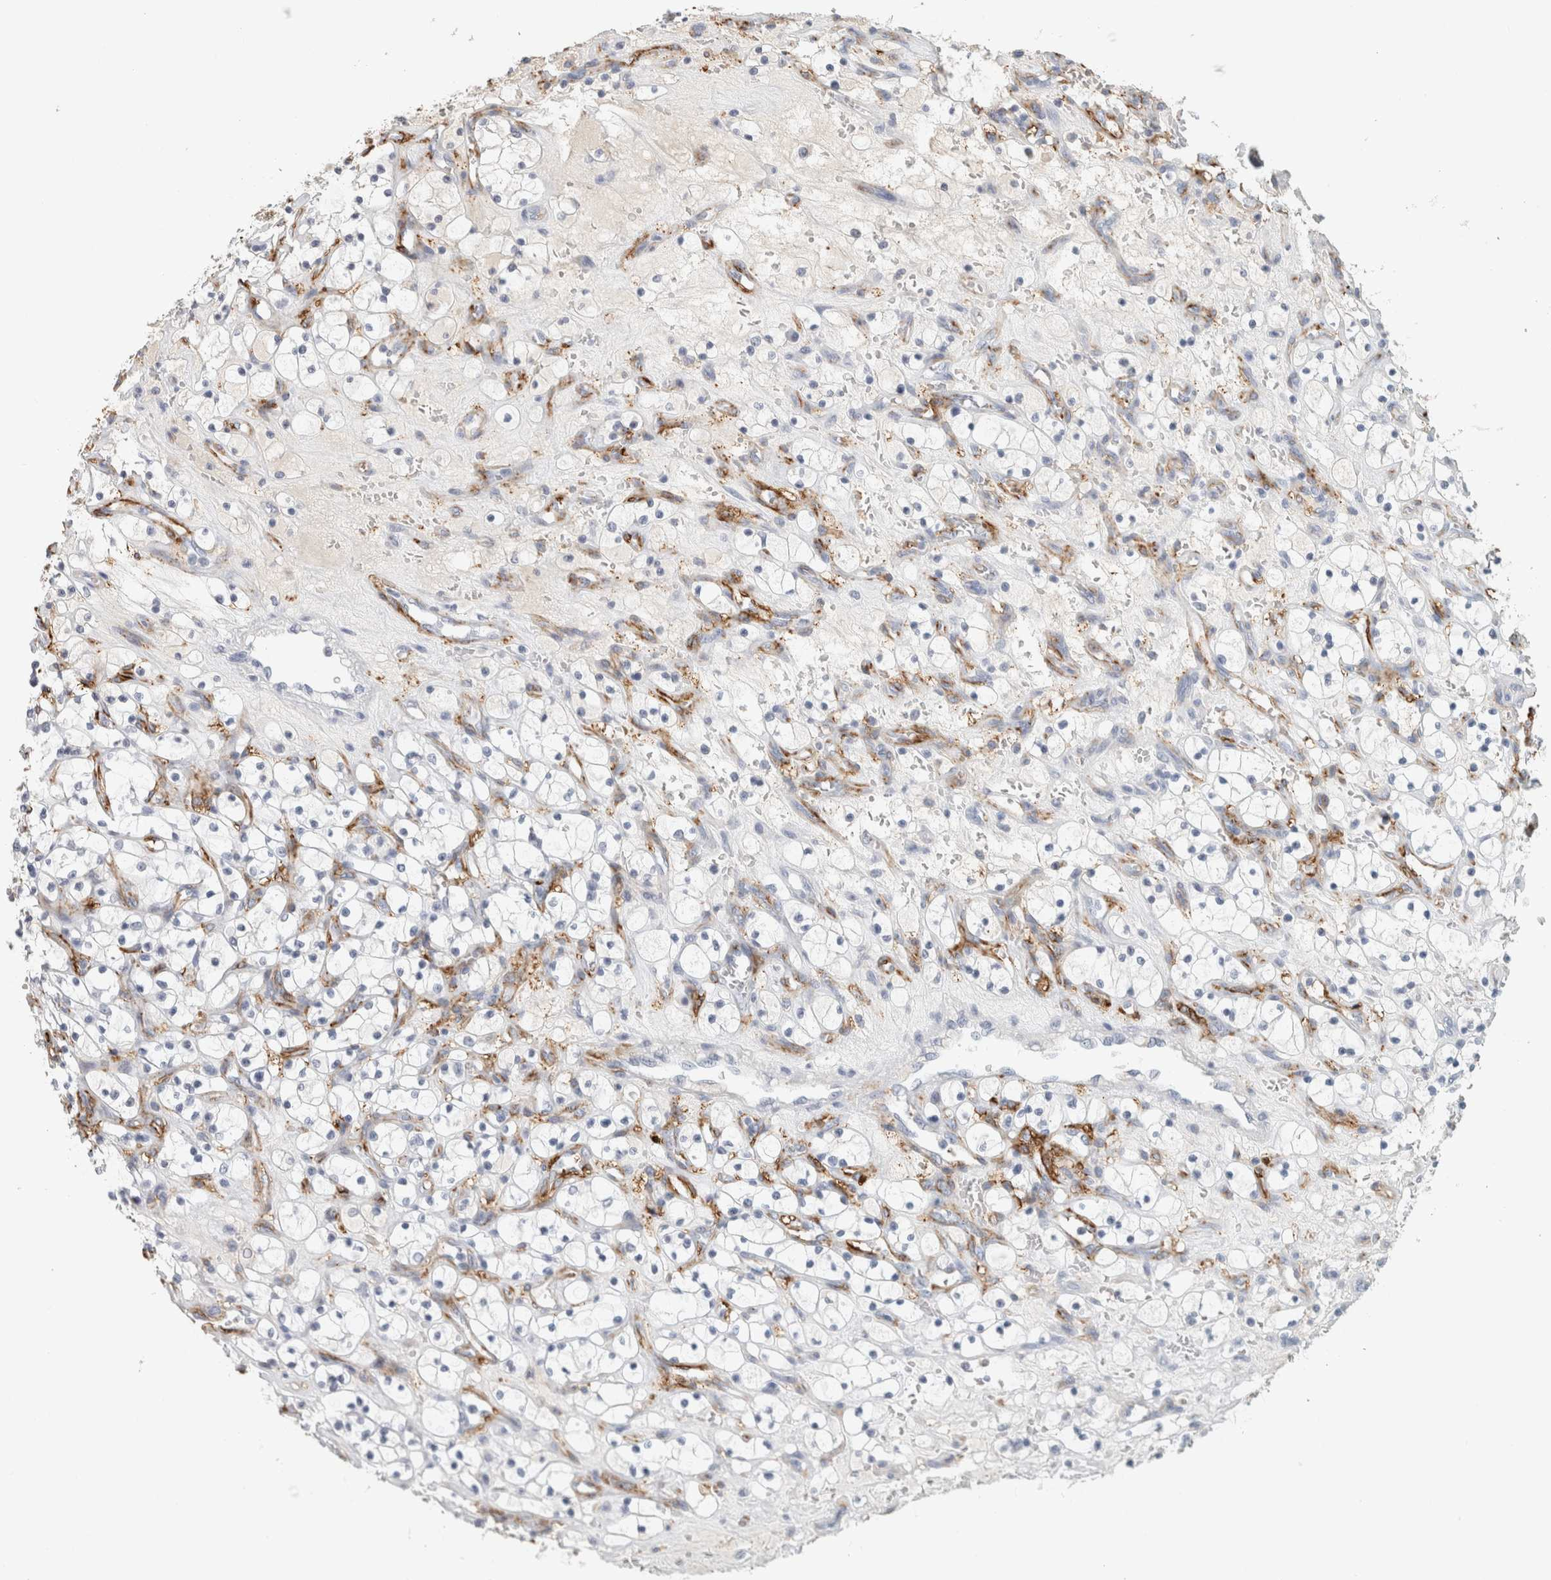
{"staining": {"intensity": "negative", "quantity": "none", "location": "none"}, "tissue": "renal cancer", "cell_type": "Tumor cells", "image_type": "cancer", "snomed": [{"axis": "morphology", "description": "Adenocarcinoma, NOS"}, {"axis": "topography", "description": "Kidney"}], "caption": "Histopathology image shows no protein positivity in tumor cells of adenocarcinoma (renal) tissue.", "gene": "CD36", "patient": {"sex": "female", "age": 69}}